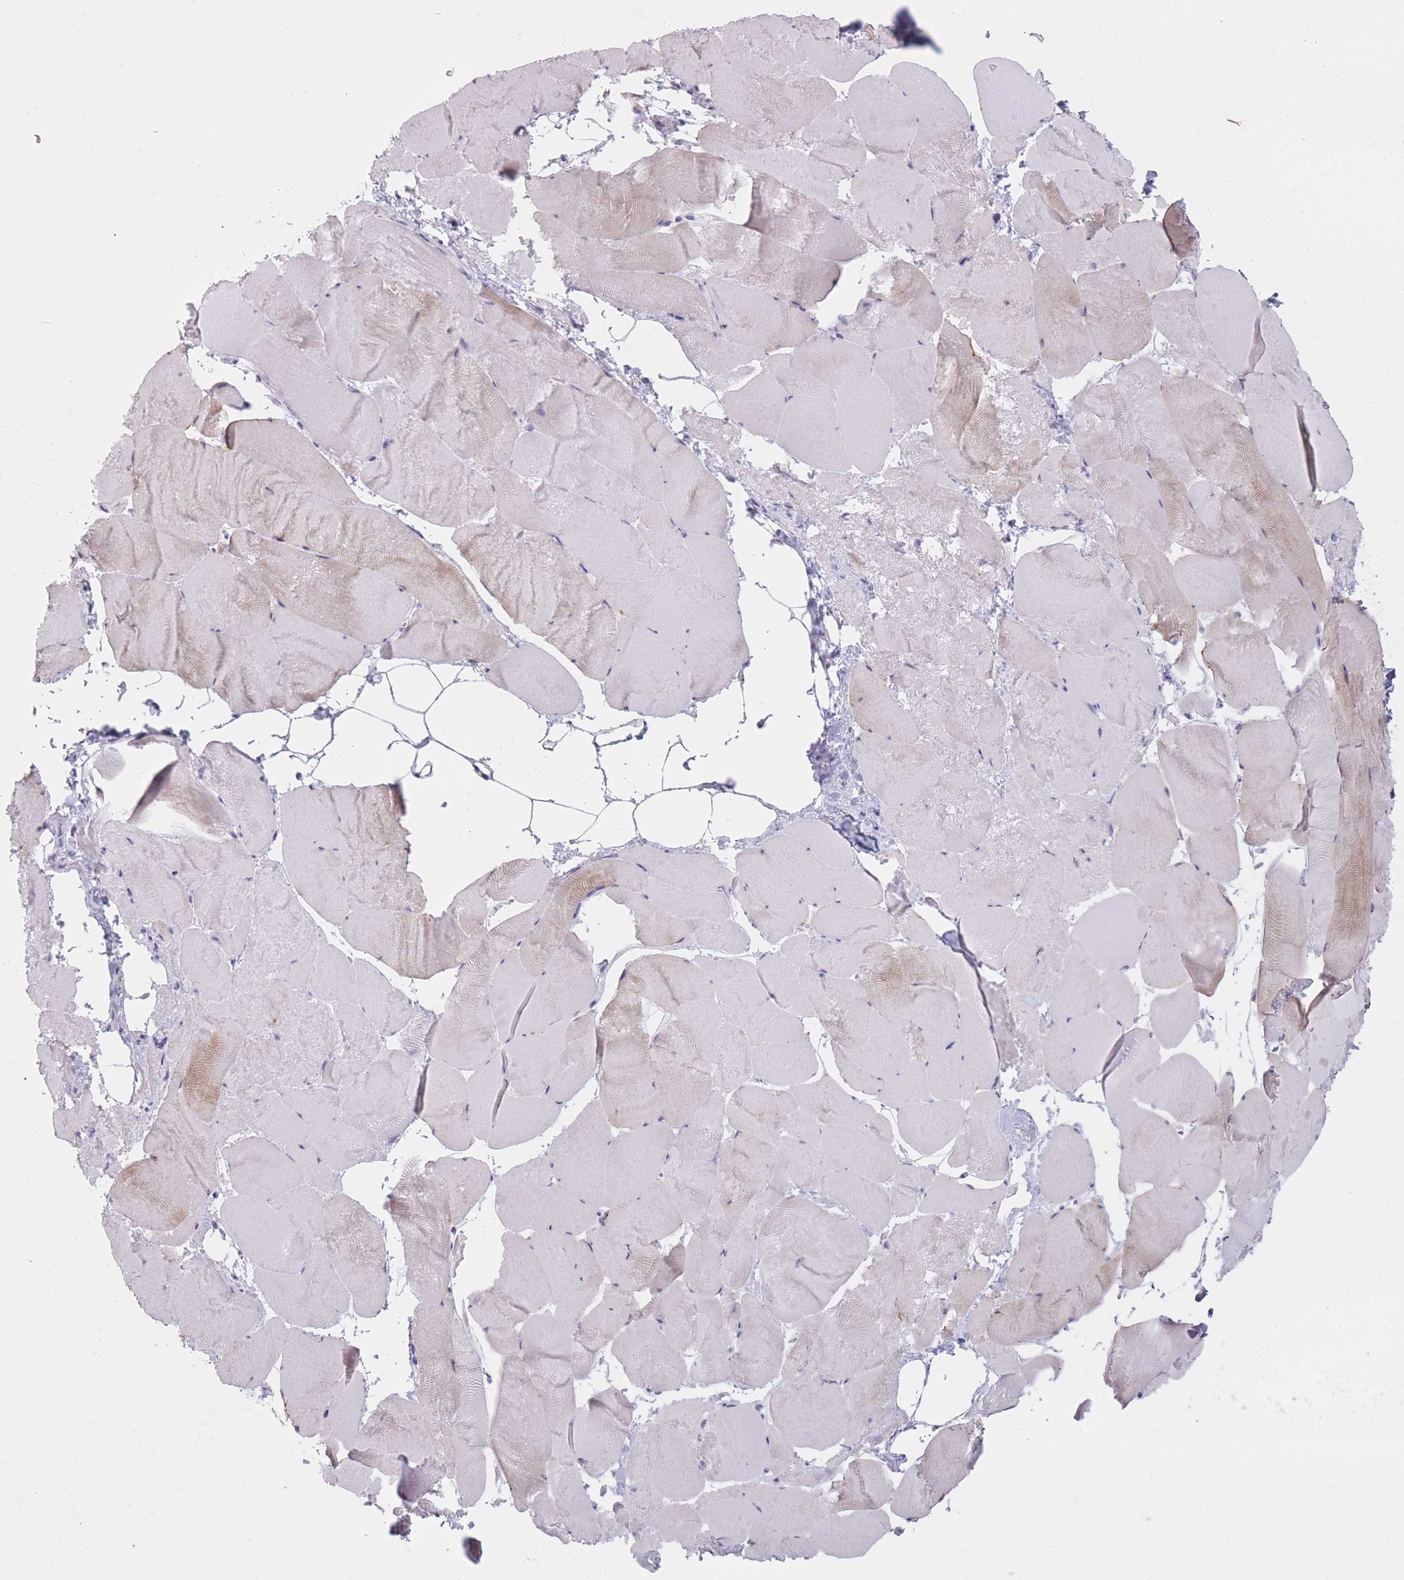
{"staining": {"intensity": "weak", "quantity": "<25%", "location": "cytoplasmic/membranous"}, "tissue": "skeletal muscle", "cell_type": "Myocytes", "image_type": "normal", "snomed": [{"axis": "morphology", "description": "Normal tissue, NOS"}, {"axis": "topography", "description": "Skeletal muscle"}], "caption": "A high-resolution histopathology image shows immunohistochemistry (IHC) staining of benign skeletal muscle, which demonstrates no significant staining in myocytes. The staining was performed using DAB (3,3'-diaminobenzidine) to visualize the protein expression in brown, while the nuclei were stained in blue with hematoxylin (Magnification: 20x).", "gene": "GOLGA6A", "patient": {"sex": "female", "age": 64}}